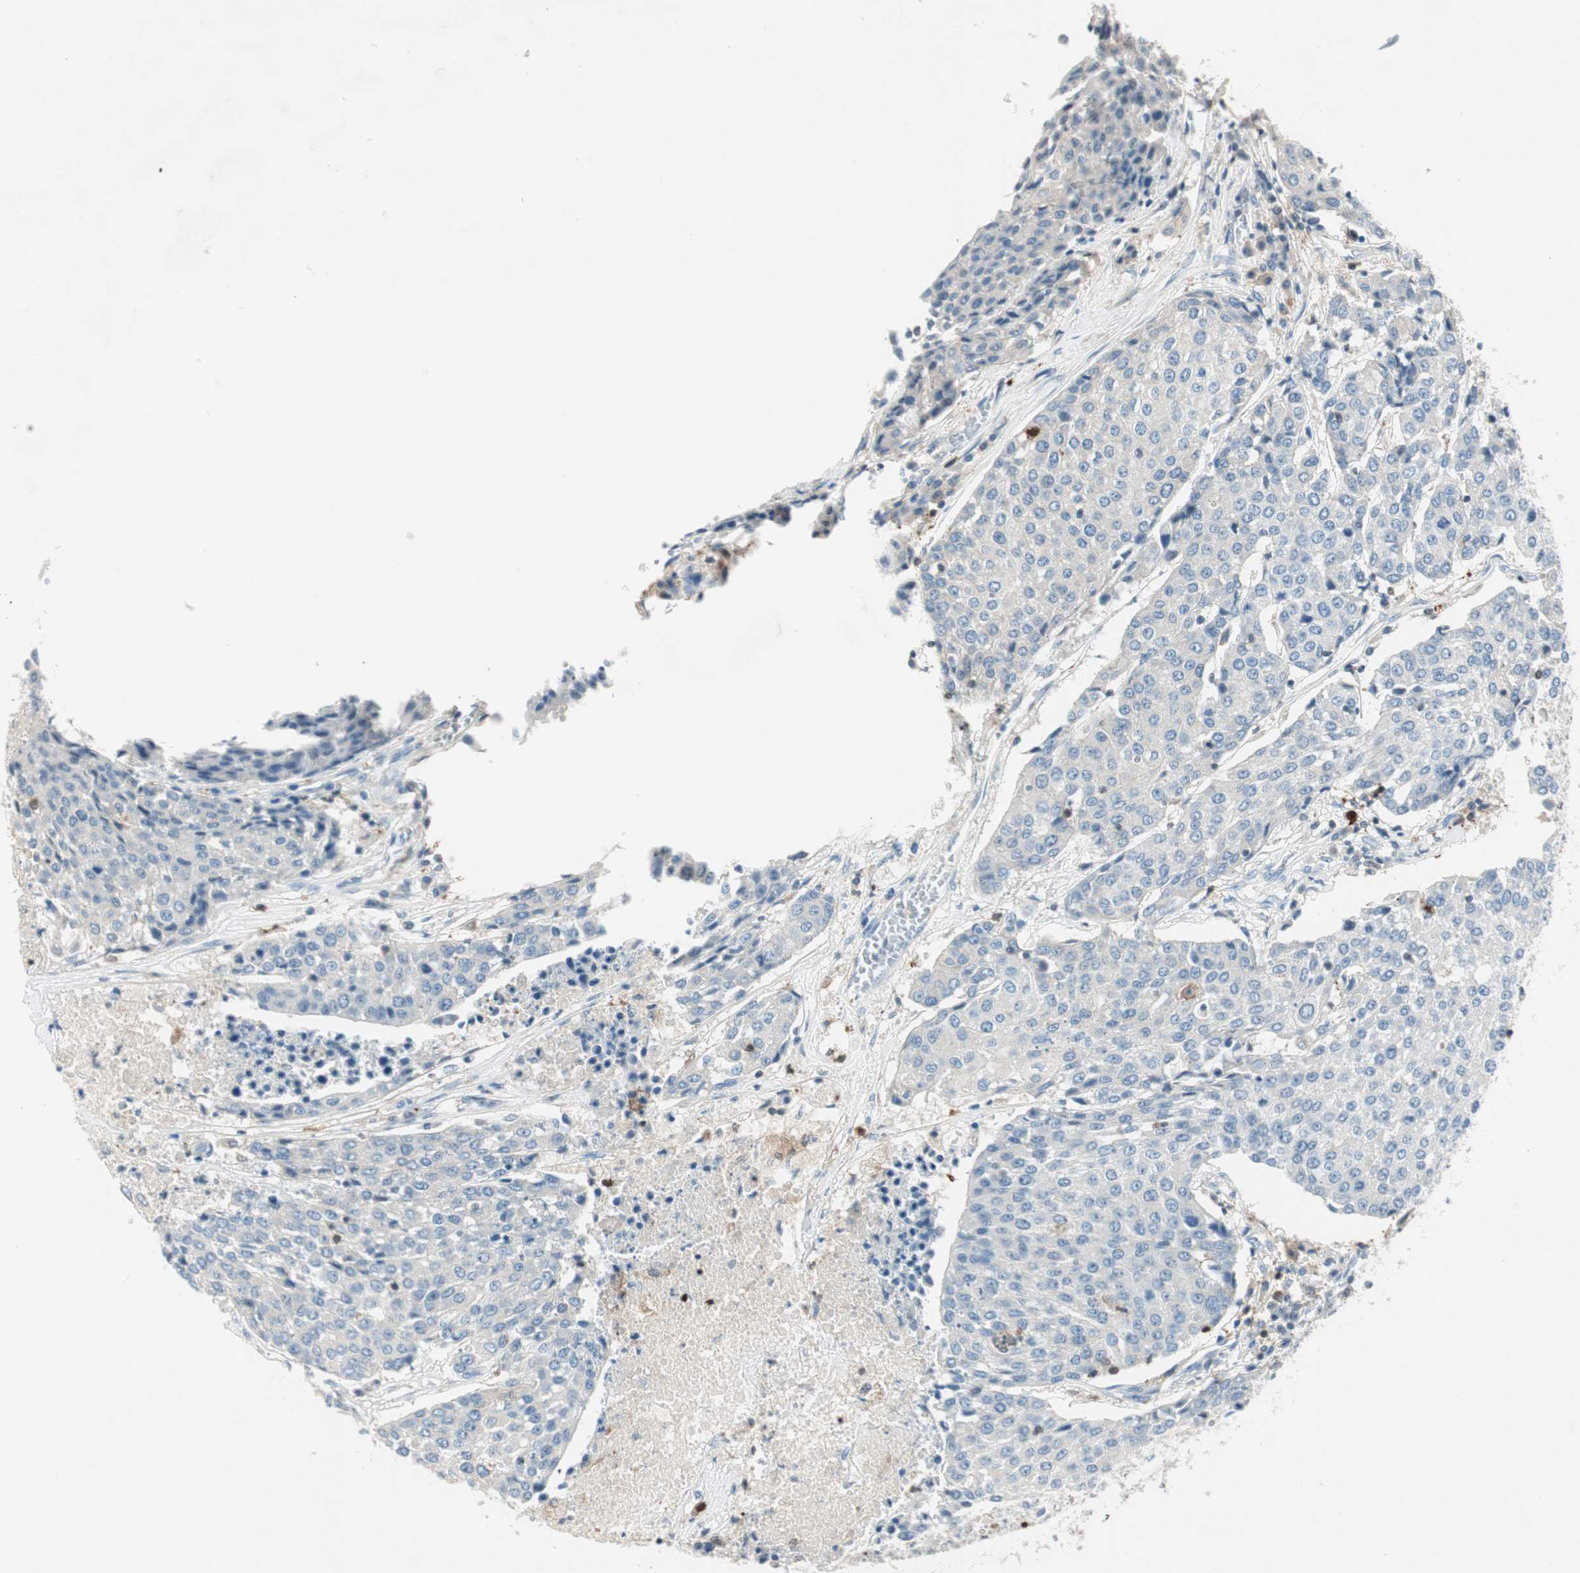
{"staining": {"intensity": "negative", "quantity": "none", "location": "none"}, "tissue": "urothelial cancer", "cell_type": "Tumor cells", "image_type": "cancer", "snomed": [{"axis": "morphology", "description": "Urothelial carcinoma, High grade"}, {"axis": "topography", "description": "Urinary bladder"}], "caption": "Tumor cells are negative for brown protein staining in high-grade urothelial carcinoma. (Stains: DAB immunohistochemistry (IHC) with hematoxylin counter stain, Microscopy: brightfield microscopy at high magnification).", "gene": "COTL1", "patient": {"sex": "female", "age": 85}}